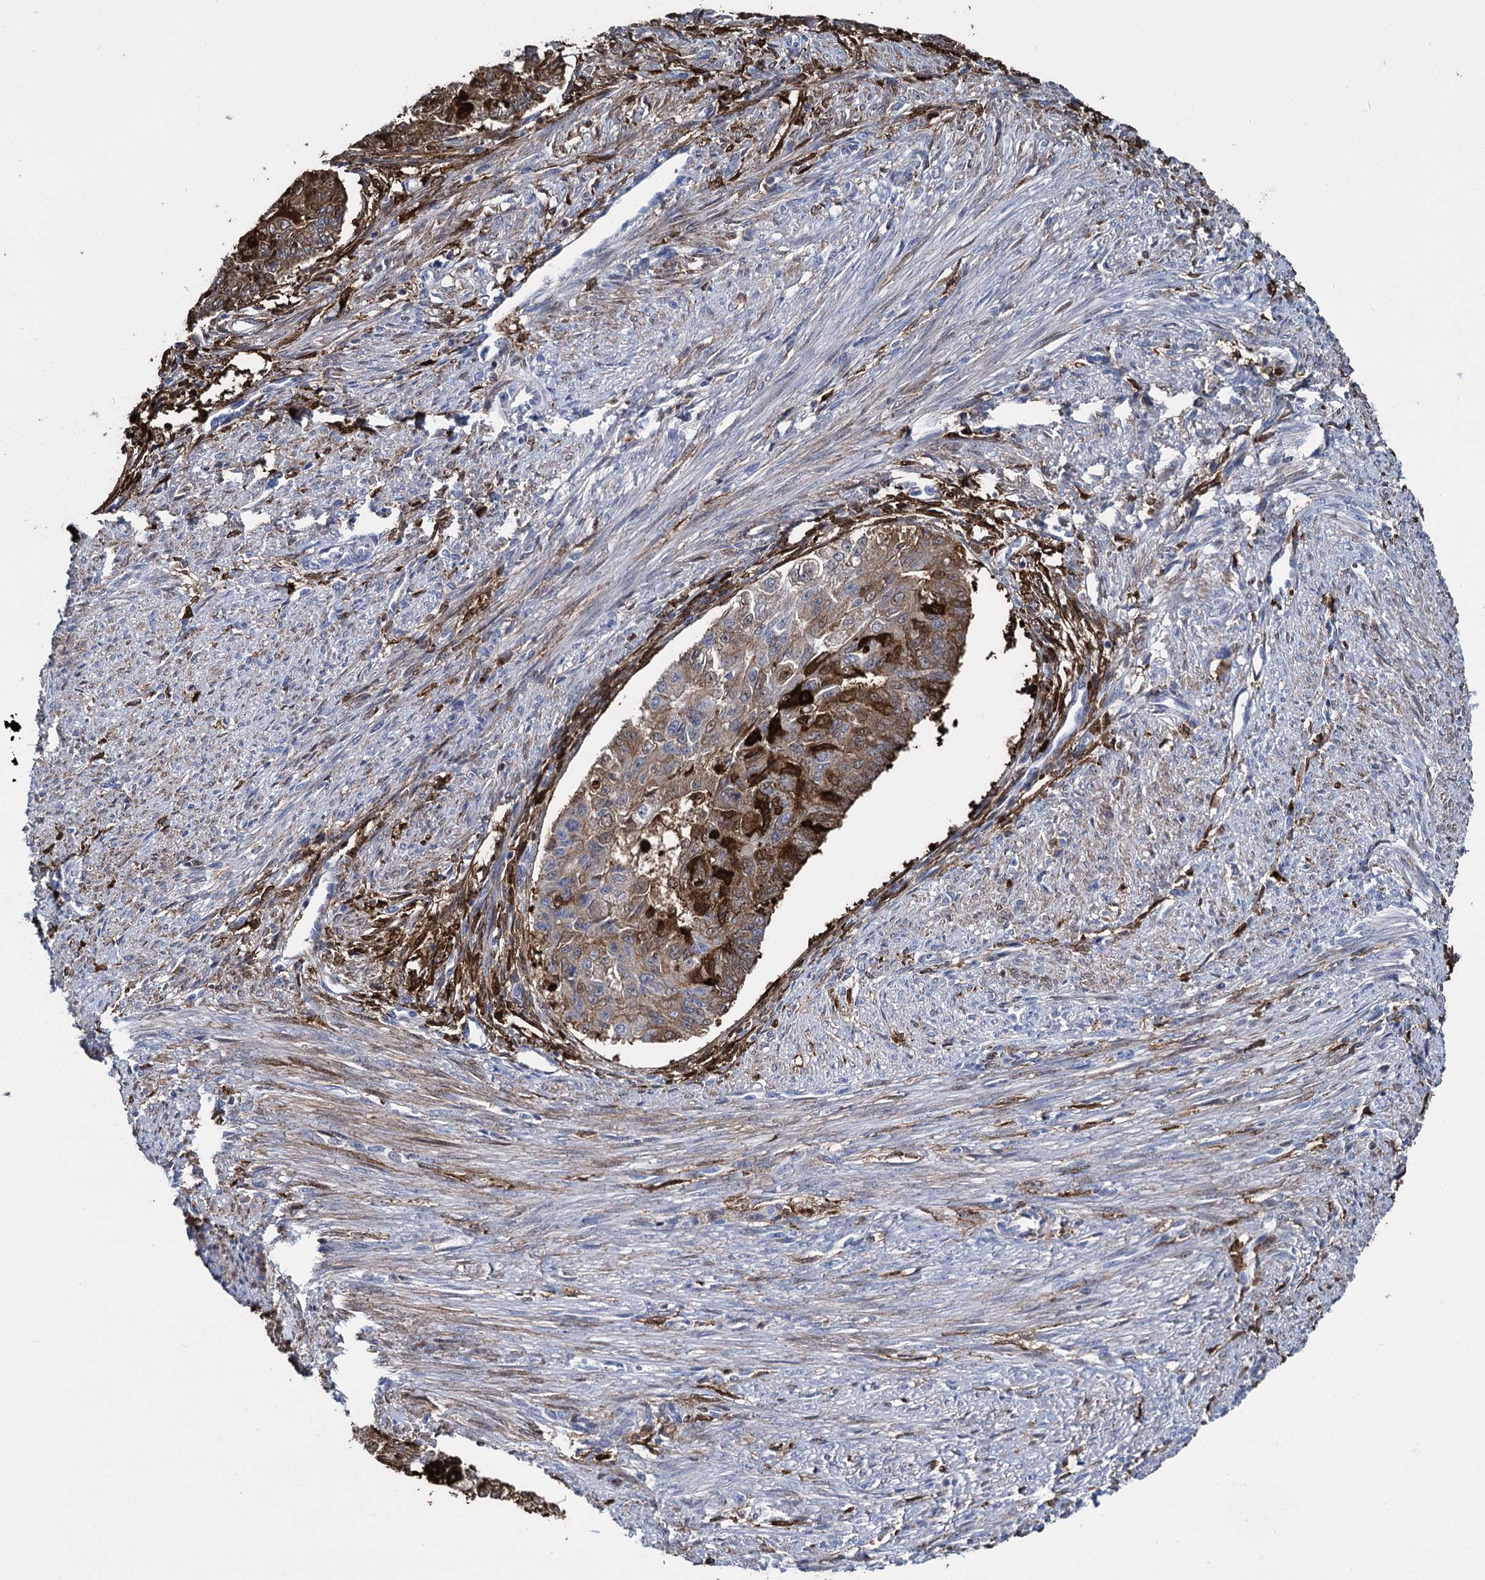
{"staining": {"intensity": "strong", "quantity": "25%-75%", "location": "cytoplasmic/membranous"}, "tissue": "endometrial cancer", "cell_type": "Tumor cells", "image_type": "cancer", "snomed": [{"axis": "morphology", "description": "Adenocarcinoma, NOS"}, {"axis": "topography", "description": "Endometrium"}], "caption": "High-magnification brightfield microscopy of endometrial cancer (adenocarcinoma) stained with DAB (3,3'-diaminobenzidine) (brown) and counterstained with hematoxylin (blue). tumor cells exhibit strong cytoplasmic/membranous expression is seen in approximately25%-75% of cells.", "gene": "FABP5", "patient": {"sex": "female", "age": 32}}